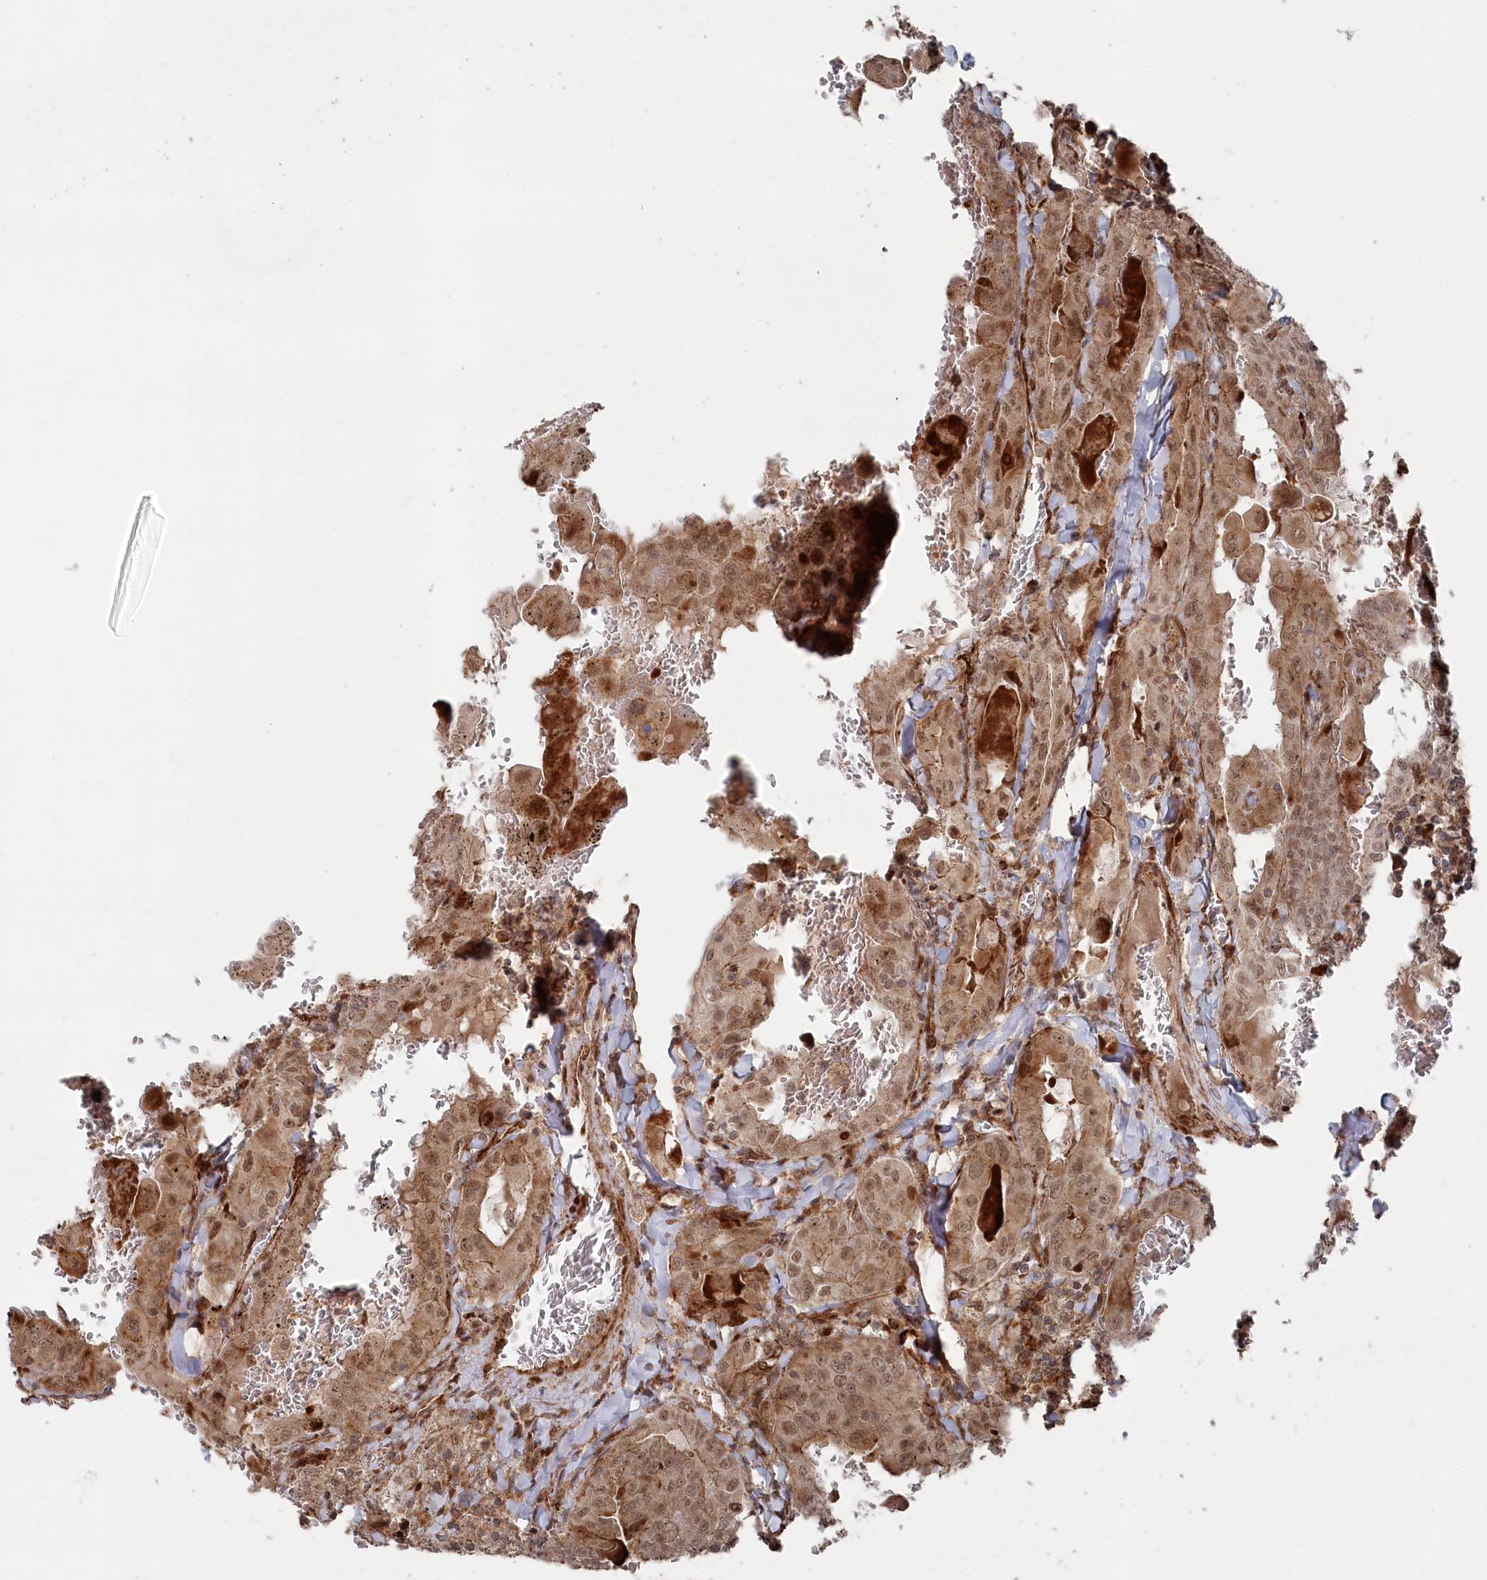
{"staining": {"intensity": "moderate", "quantity": ">75%", "location": "cytoplasmic/membranous,nuclear"}, "tissue": "thyroid cancer", "cell_type": "Tumor cells", "image_type": "cancer", "snomed": [{"axis": "morphology", "description": "Papillary adenocarcinoma, NOS"}, {"axis": "topography", "description": "Thyroid gland"}], "caption": "Moderate cytoplasmic/membranous and nuclear protein staining is seen in approximately >75% of tumor cells in thyroid cancer (papillary adenocarcinoma).", "gene": "POLR3A", "patient": {"sex": "female", "age": 72}}